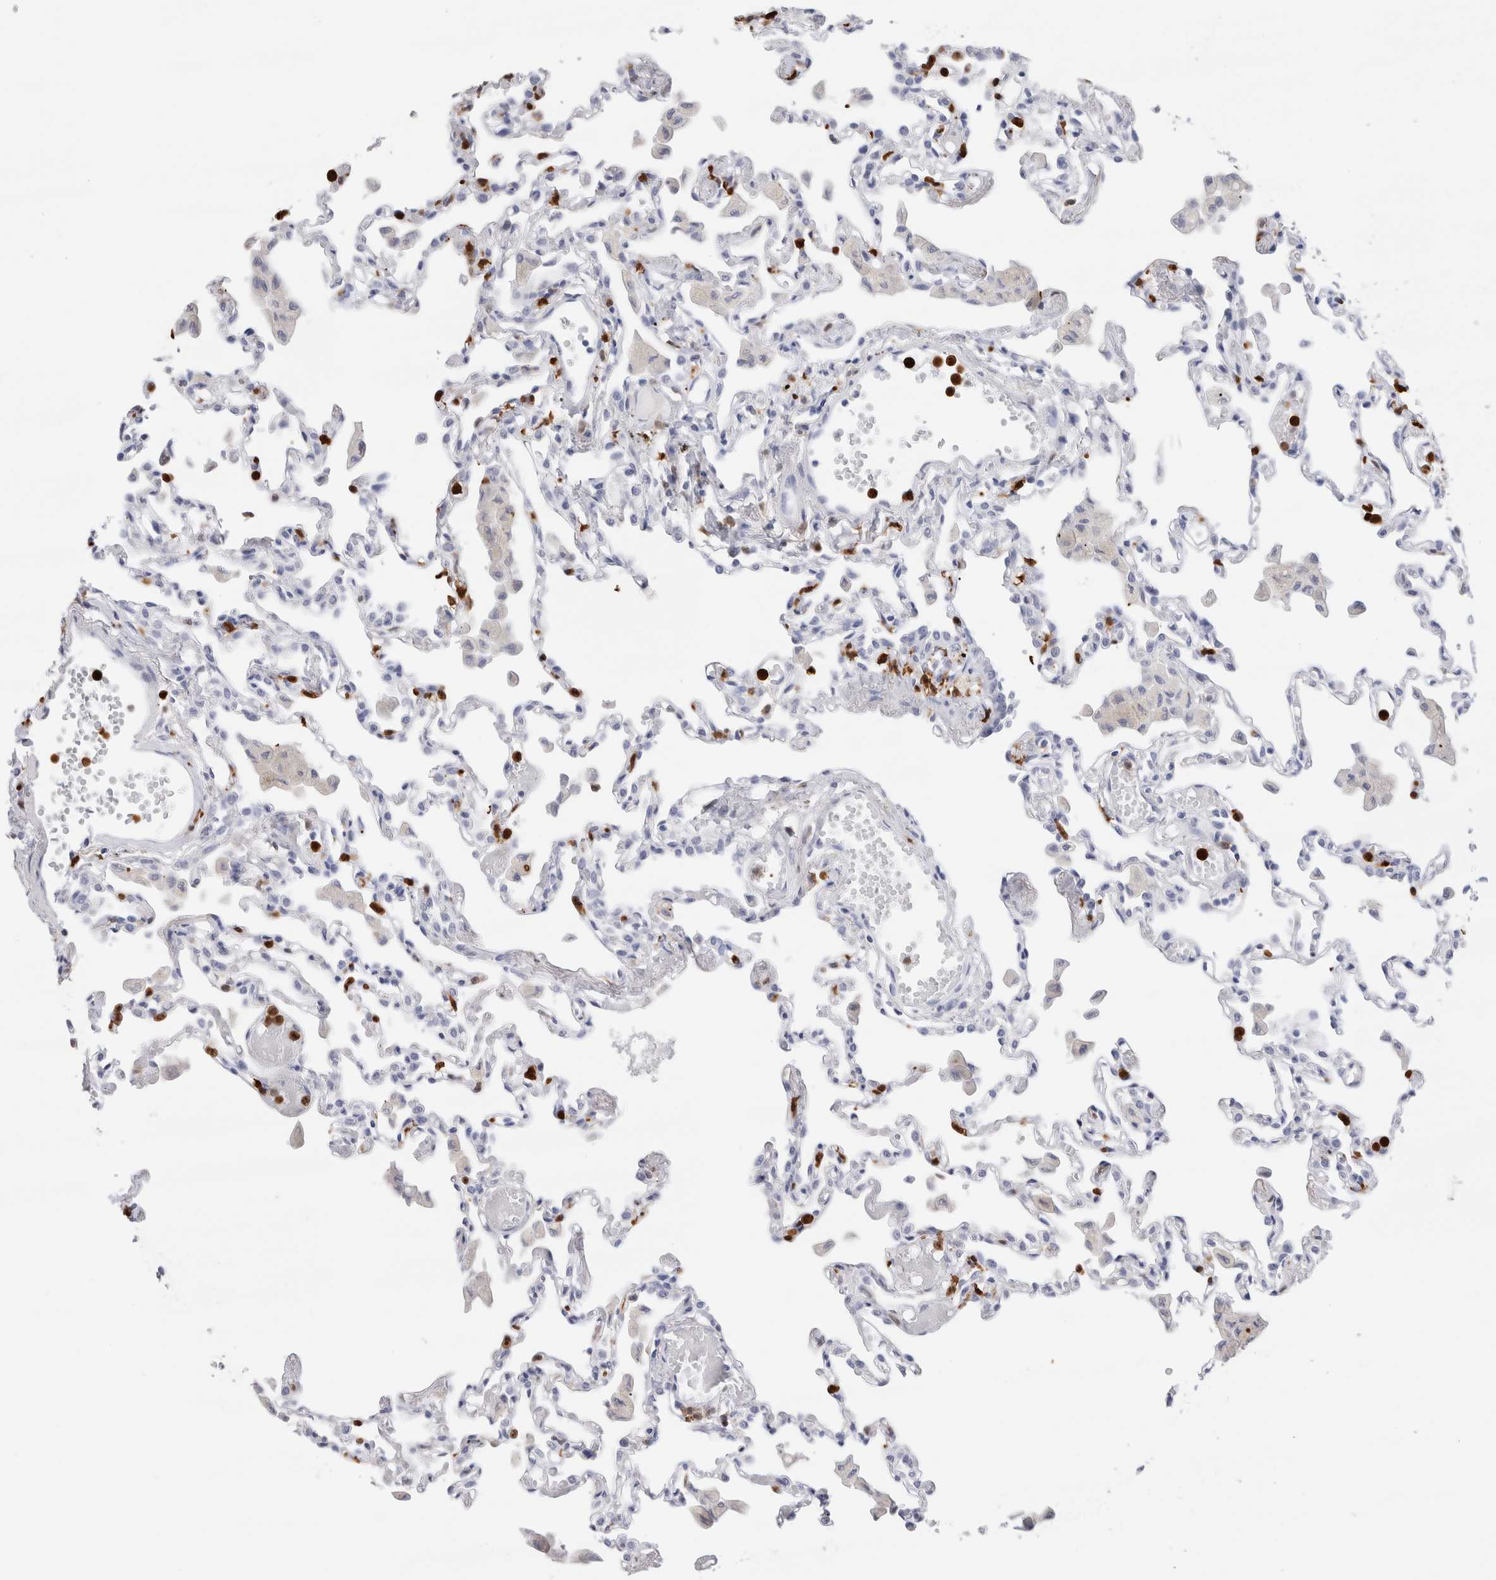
{"staining": {"intensity": "negative", "quantity": "none", "location": "none"}, "tissue": "lung", "cell_type": "Alveolar cells", "image_type": "normal", "snomed": [{"axis": "morphology", "description": "Normal tissue, NOS"}, {"axis": "topography", "description": "Bronchus"}, {"axis": "topography", "description": "Lung"}], "caption": "This is a photomicrograph of IHC staining of normal lung, which shows no staining in alveolar cells. Nuclei are stained in blue.", "gene": "SLC10A5", "patient": {"sex": "female", "age": 49}}